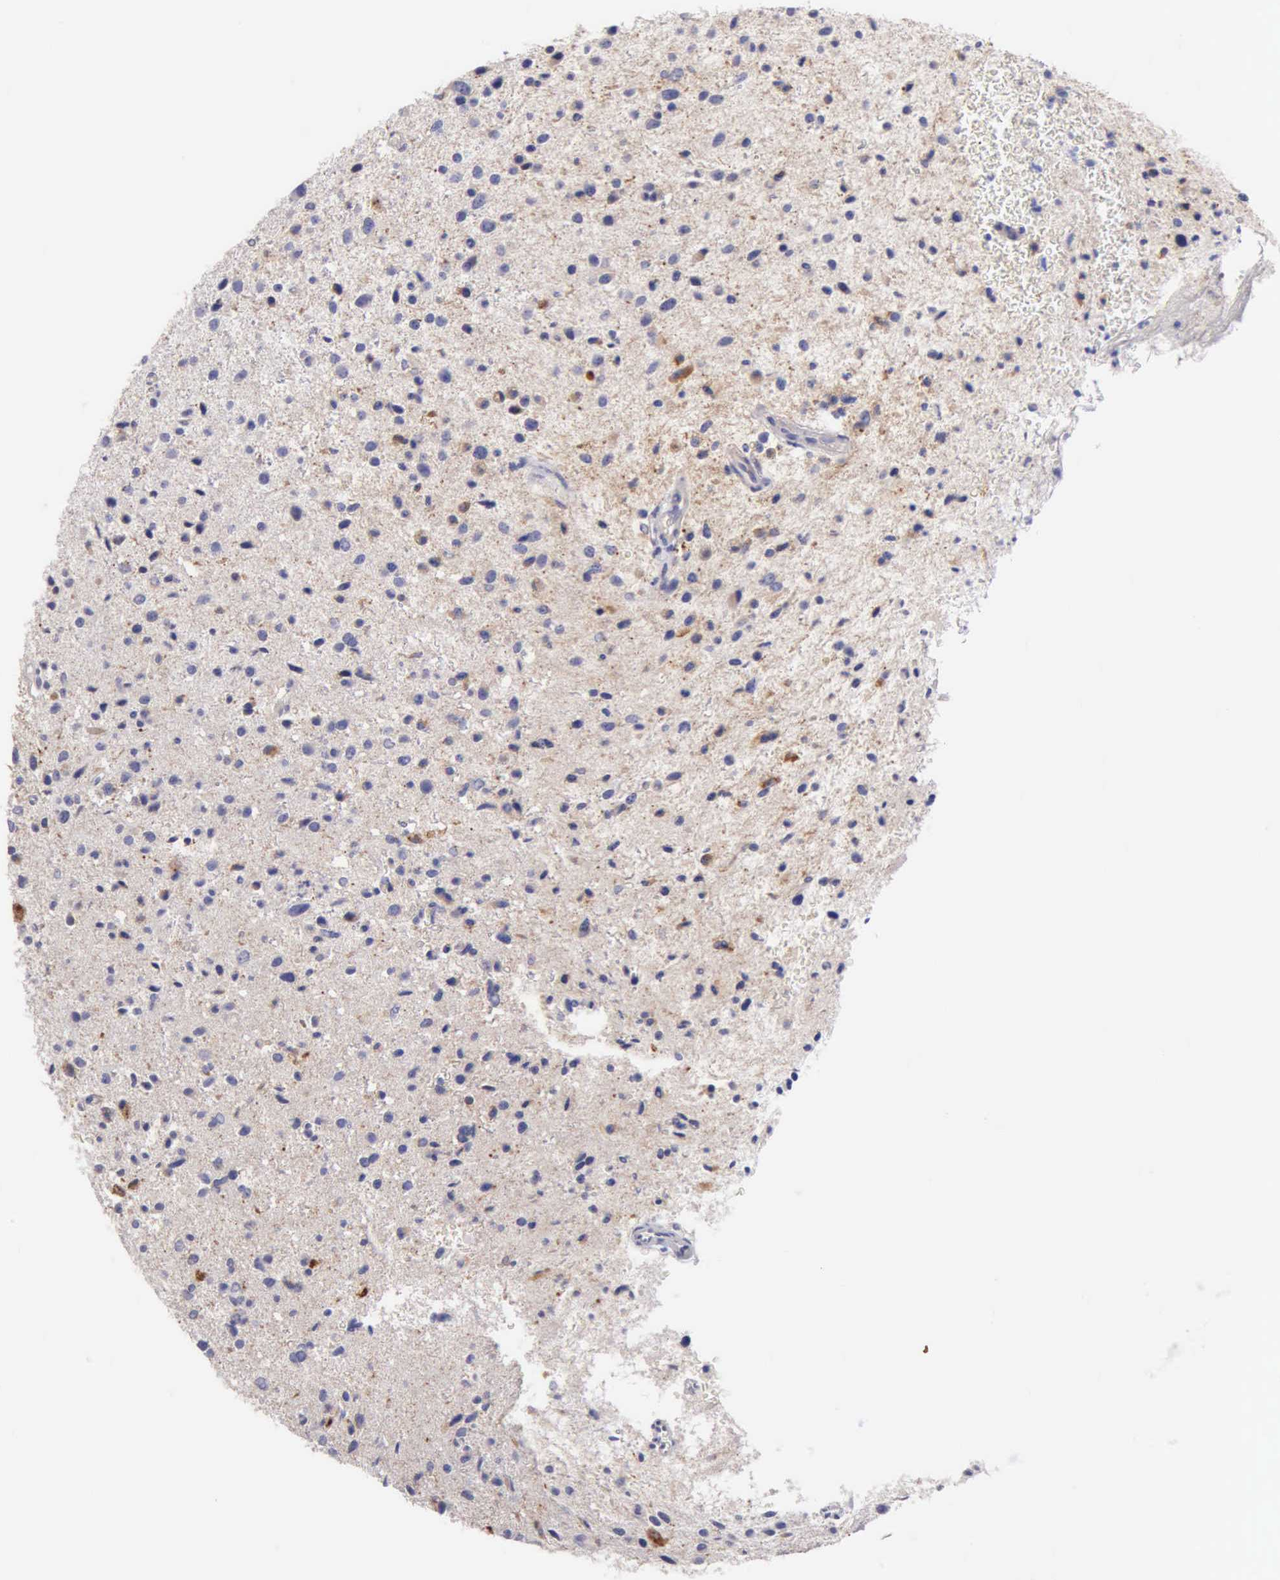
{"staining": {"intensity": "moderate", "quantity": "<25%", "location": "cytoplasmic/membranous"}, "tissue": "glioma", "cell_type": "Tumor cells", "image_type": "cancer", "snomed": [{"axis": "morphology", "description": "Glioma, malignant, Low grade"}, {"axis": "topography", "description": "Brain"}], "caption": "Protein staining by immunohistochemistry reveals moderate cytoplasmic/membranous expression in approximately <25% of tumor cells in malignant glioma (low-grade). (DAB IHC, brown staining for protein, blue staining for nuclei).", "gene": "APP", "patient": {"sex": "female", "age": 46}}